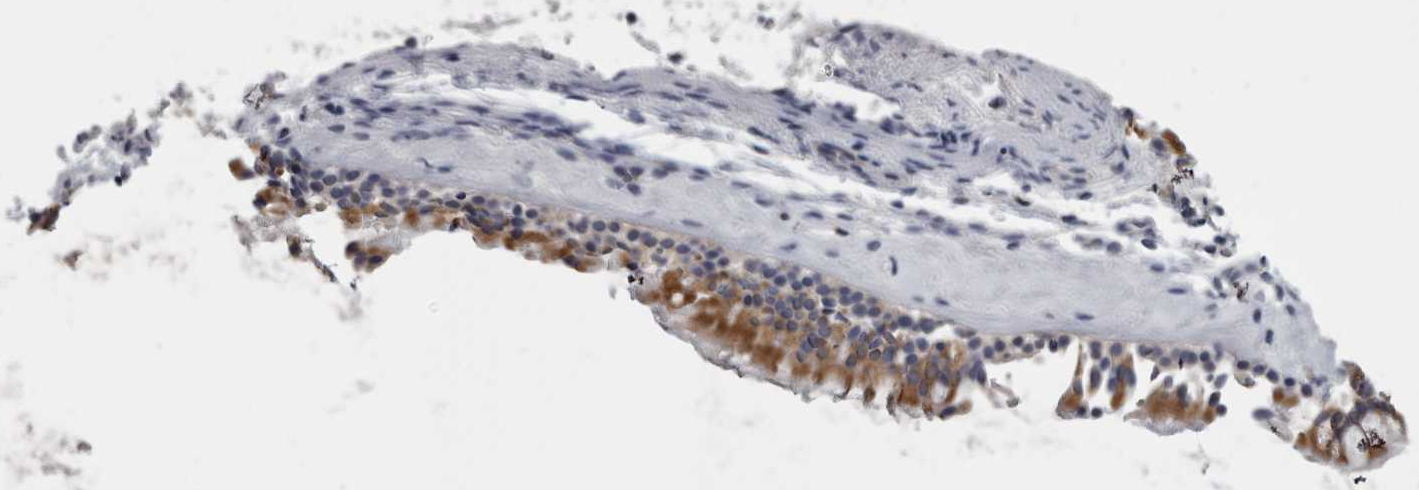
{"staining": {"intensity": "moderate", "quantity": ">75%", "location": "cytoplasmic/membranous"}, "tissue": "nasopharynx", "cell_type": "Respiratory epithelial cells", "image_type": "normal", "snomed": [{"axis": "morphology", "description": "Normal tissue, NOS"}, {"axis": "topography", "description": "Nasopharynx"}], "caption": "Nasopharynx was stained to show a protein in brown. There is medium levels of moderate cytoplasmic/membranous expression in approximately >75% of respiratory epithelial cells. The protein is stained brown, and the nuclei are stained in blue (DAB IHC with brightfield microscopy, high magnification).", "gene": "TCAP", "patient": {"sex": "female", "age": 42}}